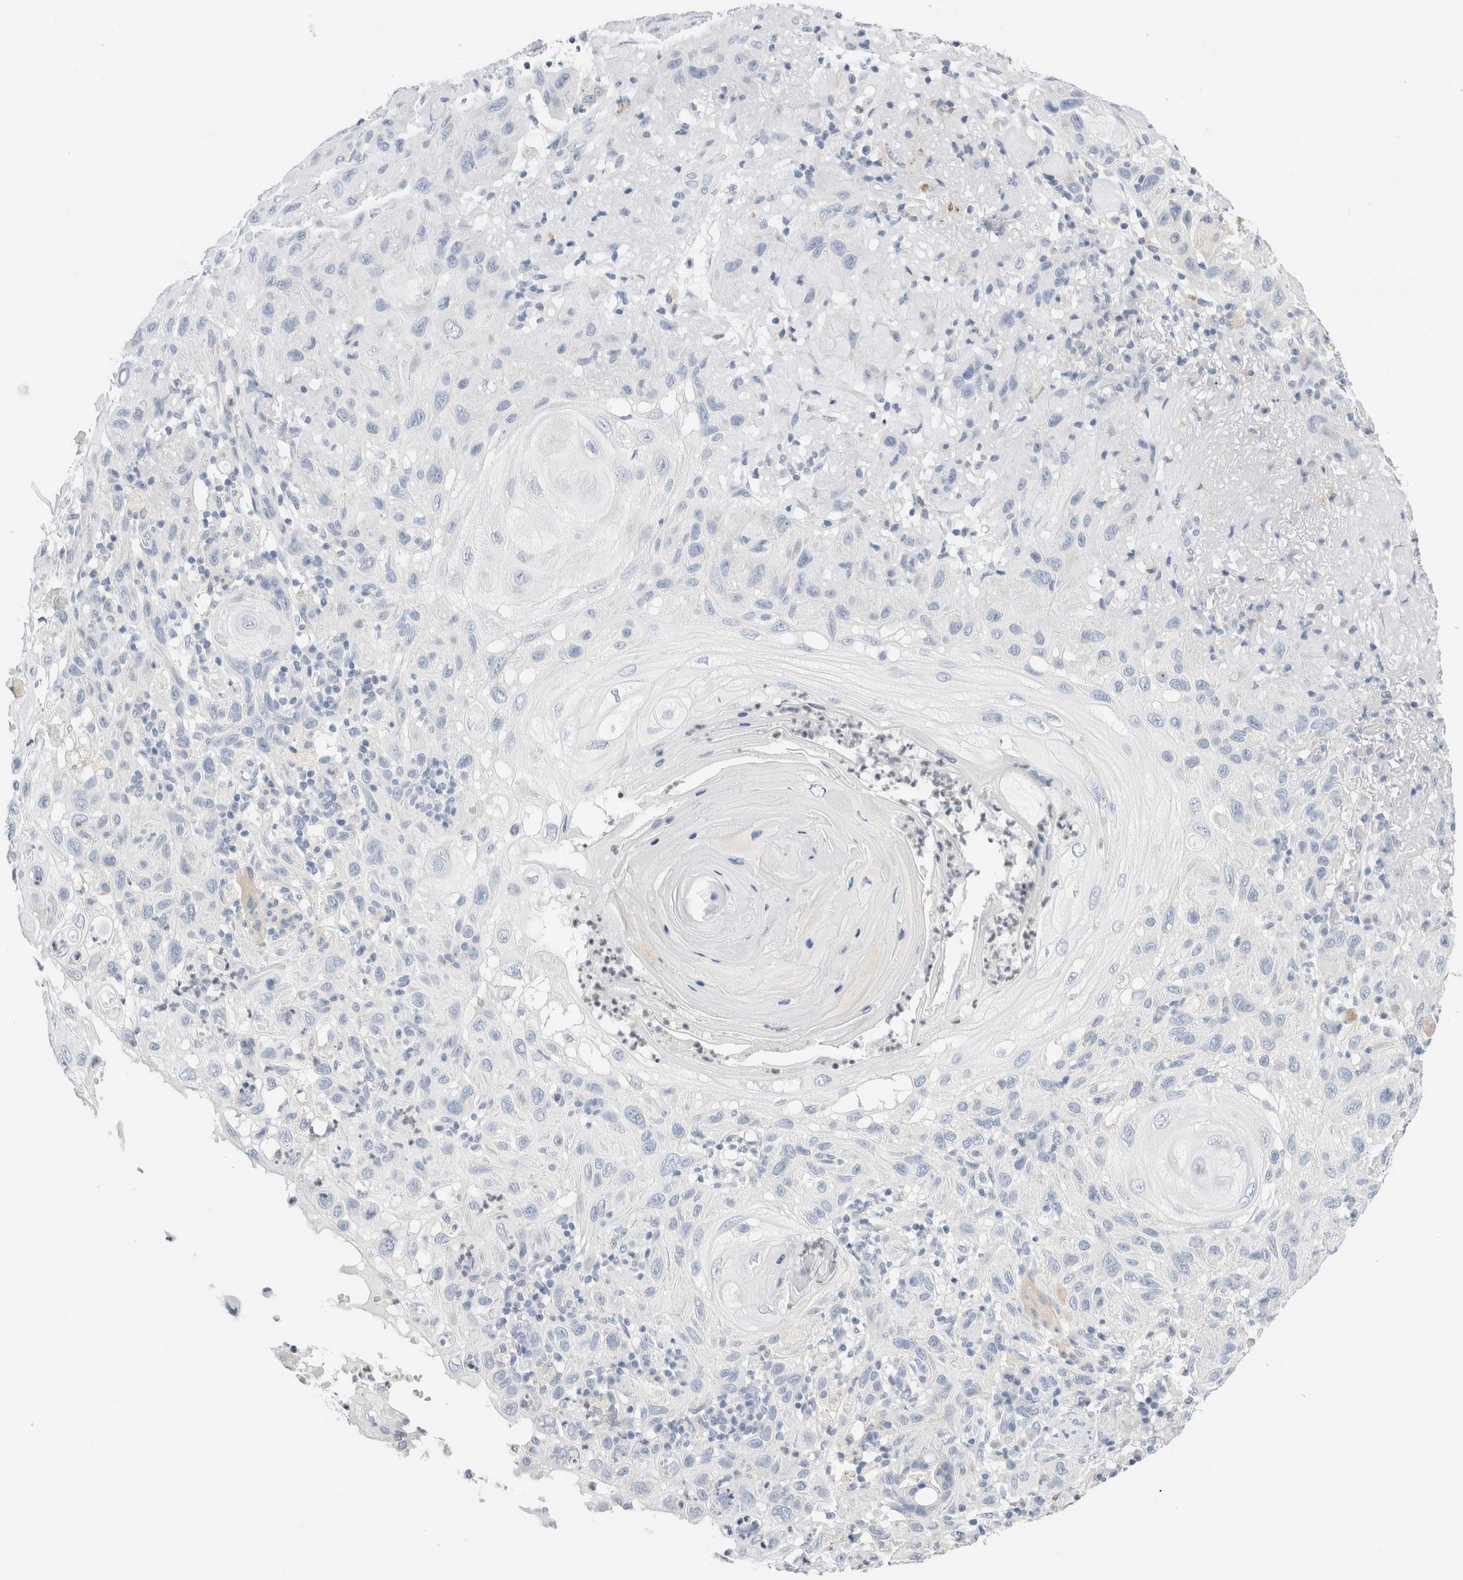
{"staining": {"intensity": "negative", "quantity": "none", "location": "none"}, "tissue": "skin cancer", "cell_type": "Tumor cells", "image_type": "cancer", "snomed": [{"axis": "morphology", "description": "Normal tissue, NOS"}, {"axis": "morphology", "description": "Squamous cell carcinoma, NOS"}, {"axis": "topography", "description": "Skin"}], "caption": "An image of human skin squamous cell carcinoma is negative for staining in tumor cells.", "gene": "ADAM30", "patient": {"sex": "female", "age": 96}}